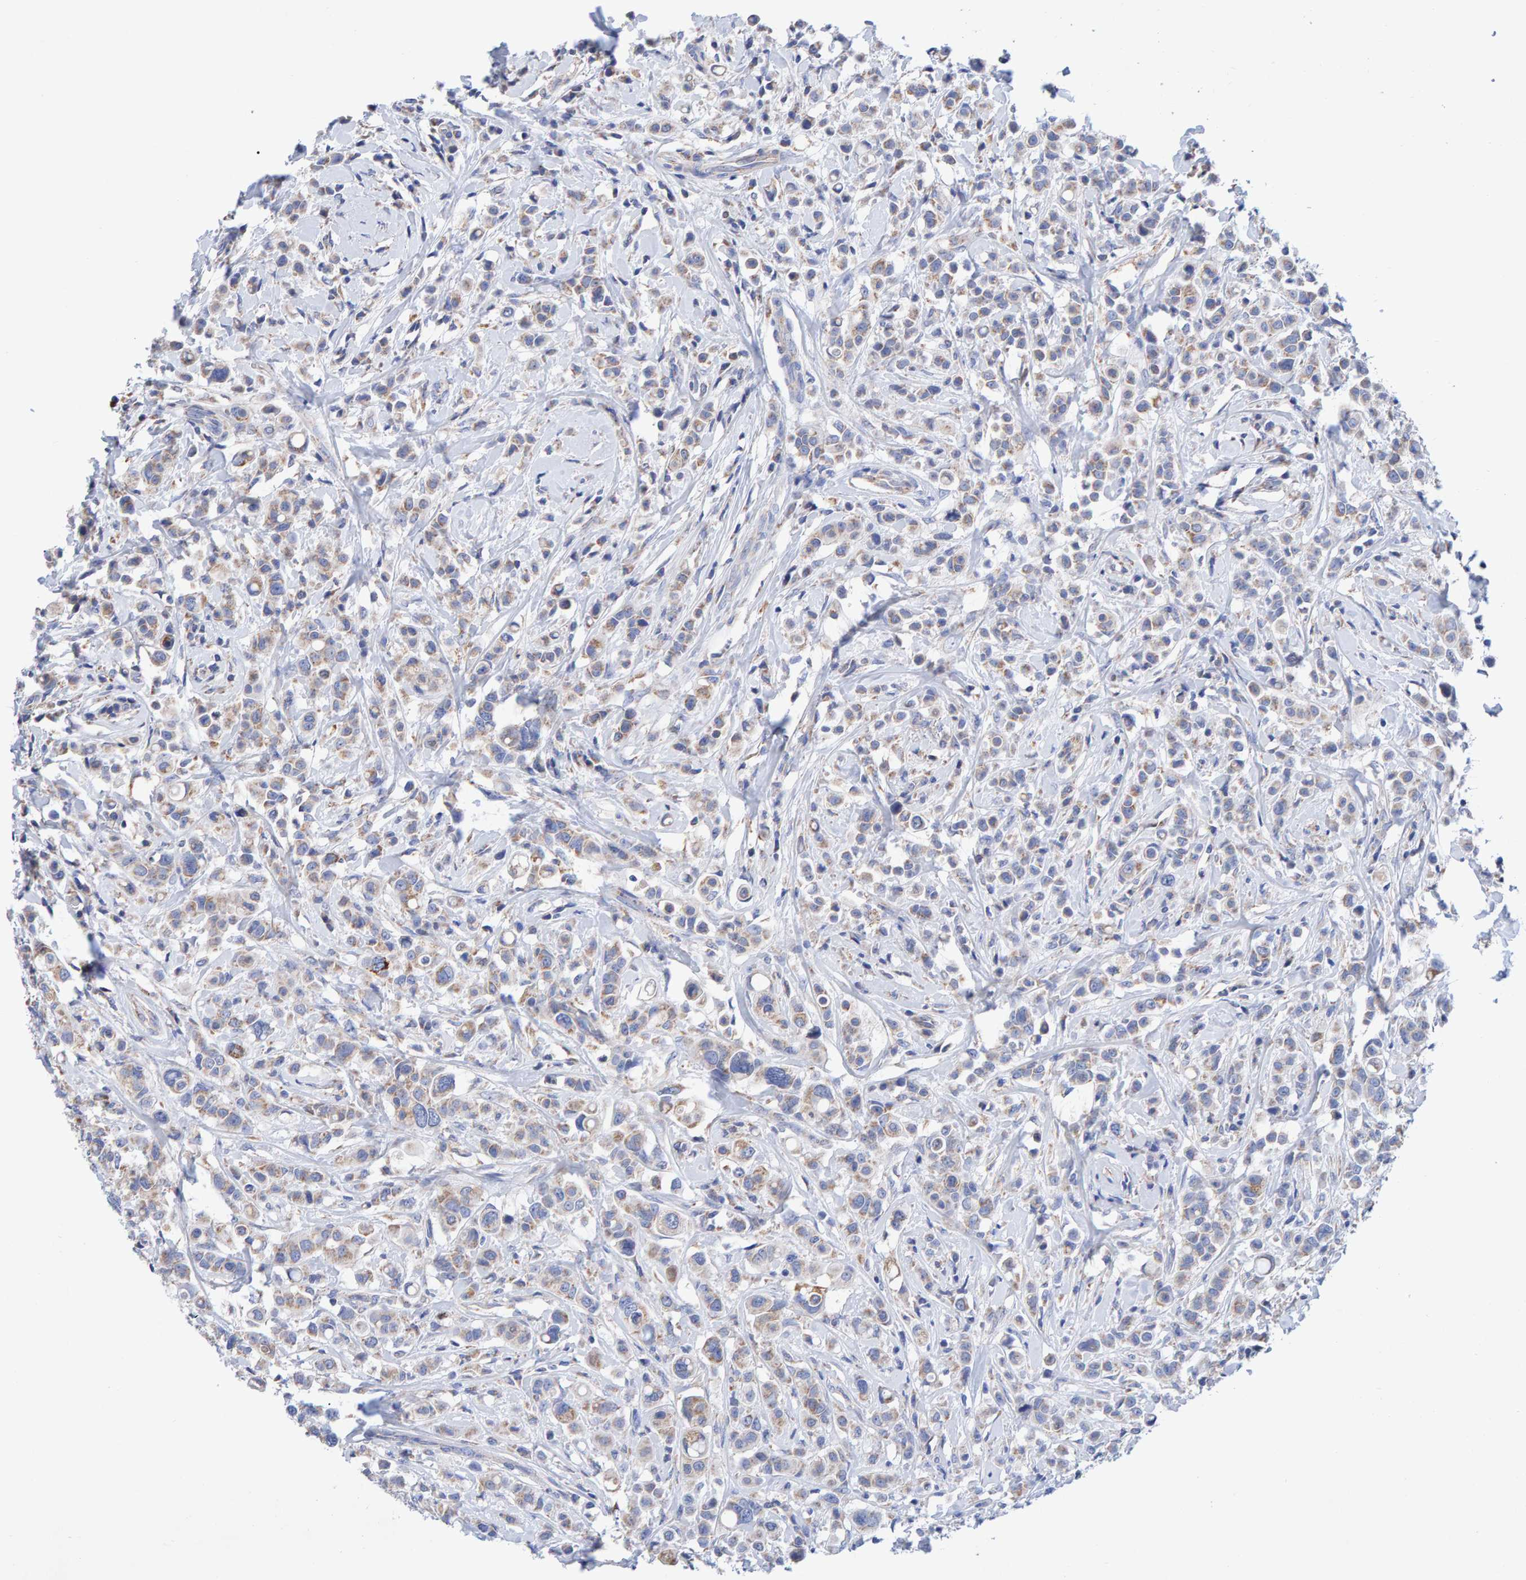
{"staining": {"intensity": "weak", "quantity": "25%-75%", "location": "cytoplasmic/membranous"}, "tissue": "breast cancer", "cell_type": "Tumor cells", "image_type": "cancer", "snomed": [{"axis": "morphology", "description": "Duct carcinoma"}, {"axis": "topography", "description": "Breast"}], "caption": "The histopathology image exhibits staining of invasive ductal carcinoma (breast), revealing weak cytoplasmic/membranous protein staining (brown color) within tumor cells.", "gene": "EFR3A", "patient": {"sex": "female", "age": 27}}